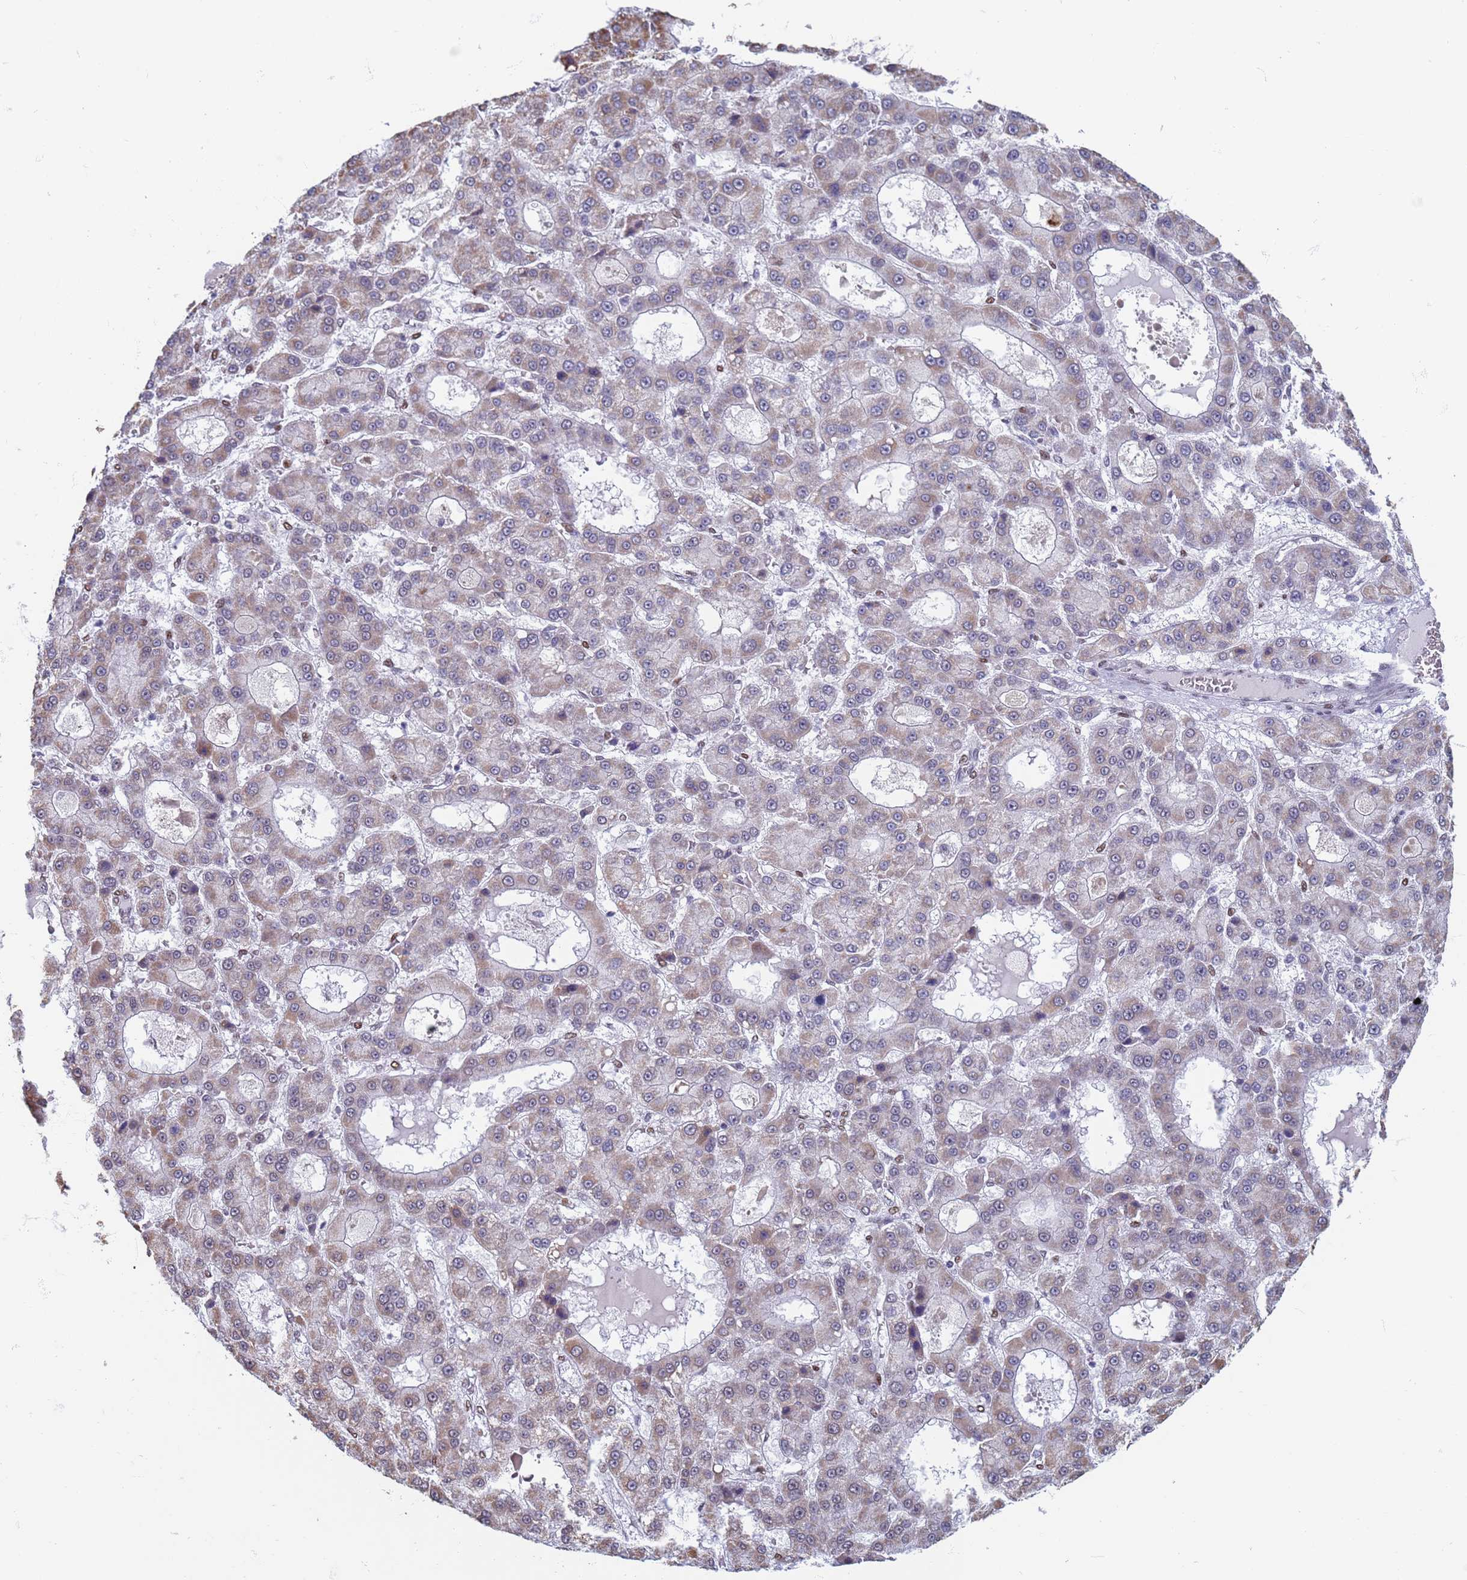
{"staining": {"intensity": "weak", "quantity": "25%-75%", "location": "cytoplasmic/membranous"}, "tissue": "liver cancer", "cell_type": "Tumor cells", "image_type": "cancer", "snomed": [{"axis": "morphology", "description": "Carcinoma, Hepatocellular, NOS"}, {"axis": "topography", "description": "Liver"}], "caption": "The histopathology image demonstrates a brown stain indicating the presence of a protein in the cytoplasmic/membranous of tumor cells in liver hepatocellular carcinoma.", "gene": "SAE1", "patient": {"sex": "male", "age": 70}}